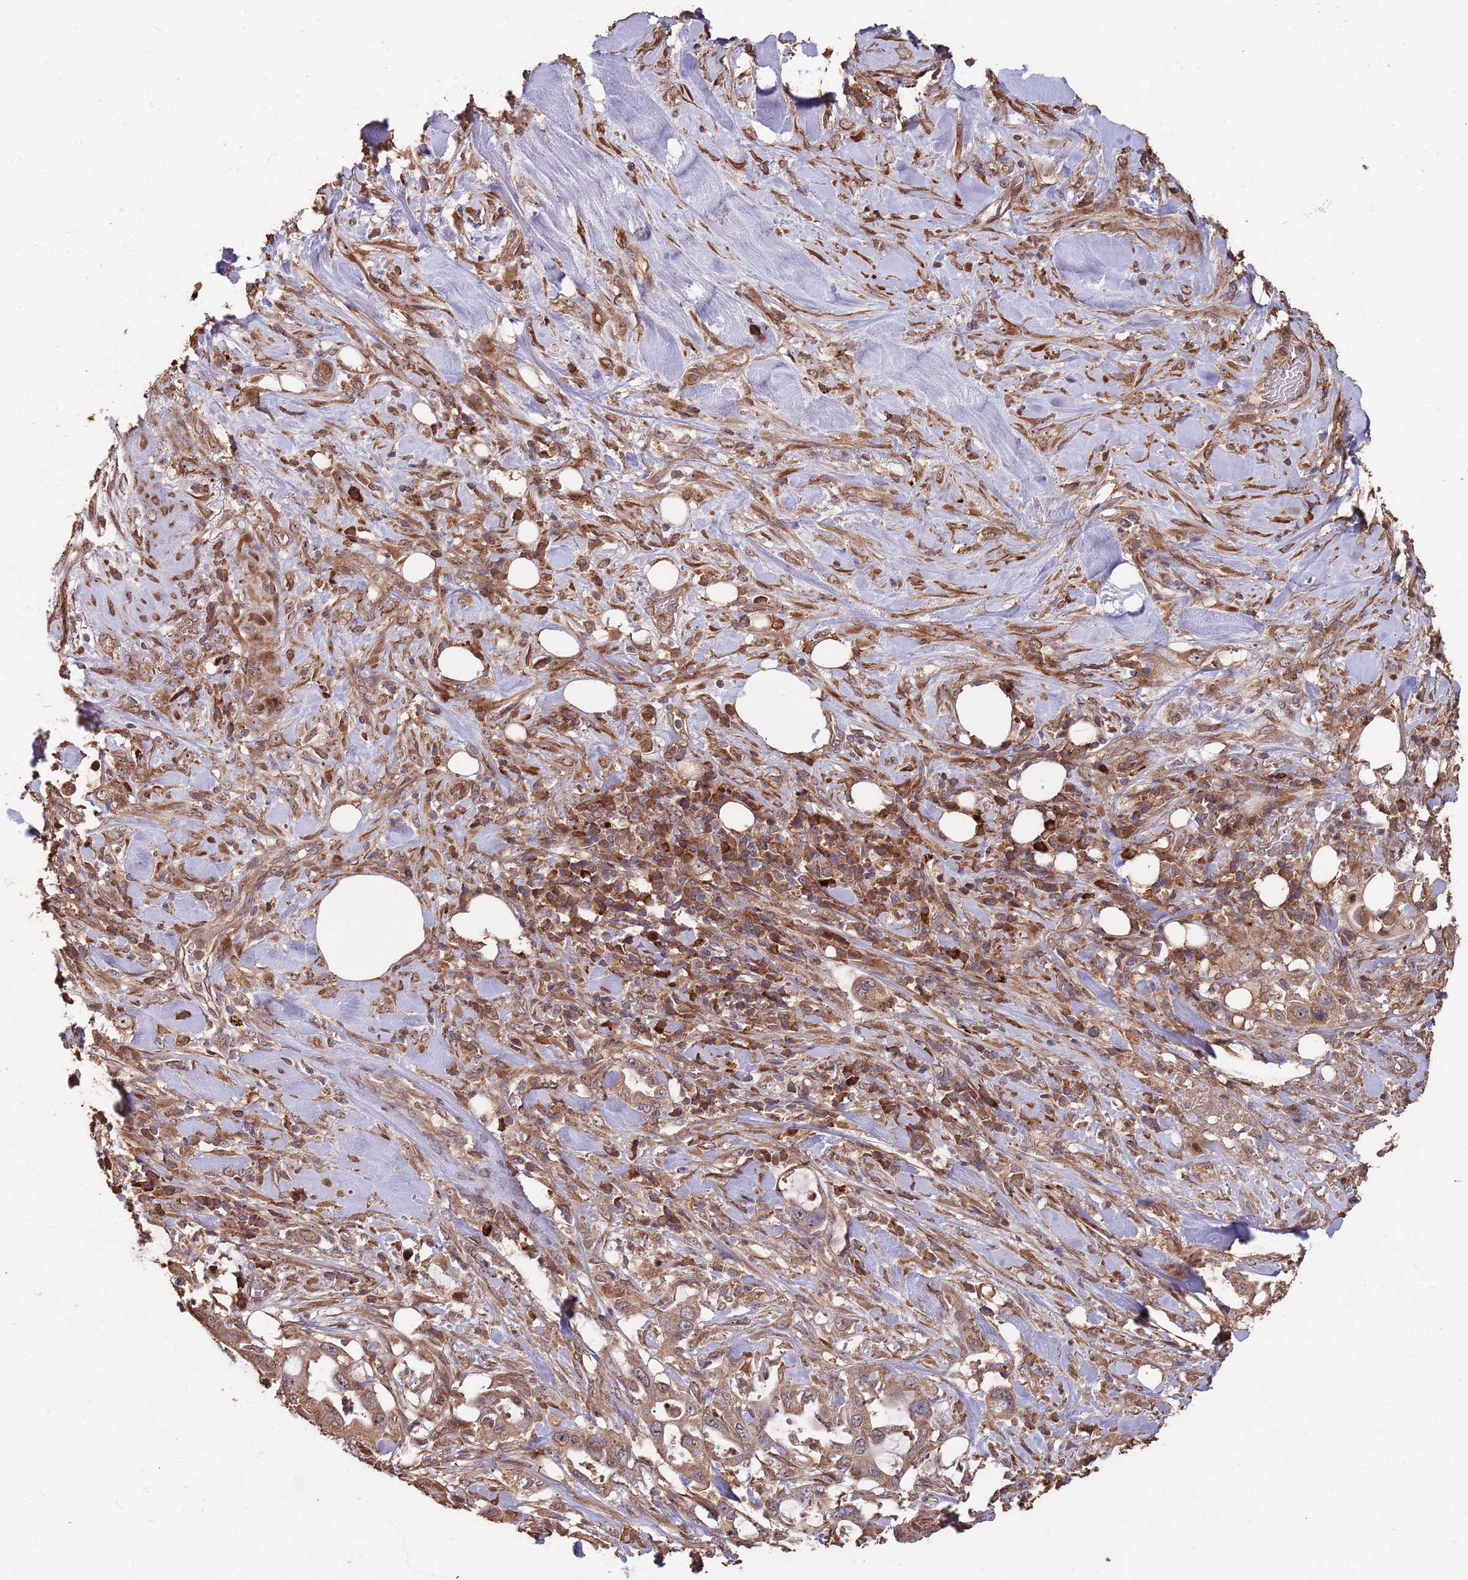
{"staining": {"intensity": "moderate", "quantity": ">75%", "location": "cytoplasmic/membranous"}, "tissue": "pancreatic cancer", "cell_type": "Tumor cells", "image_type": "cancer", "snomed": [{"axis": "morphology", "description": "Adenocarcinoma, NOS"}, {"axis": "topography", "description": "Pancreas"}], "caption": "A brown stain labels moderate cytoplasmic/membranous expression of a protein in adenocarcinoma (pancreatic) tumor cells. The staining was performed using DAB (3,3'-diaminobenzidine), with brown indicating positive protein expression. Nuclei are stained blue with hematoxylin.", "gene": "ZNF428", "patient": {"sex": "female", "age": 61}}